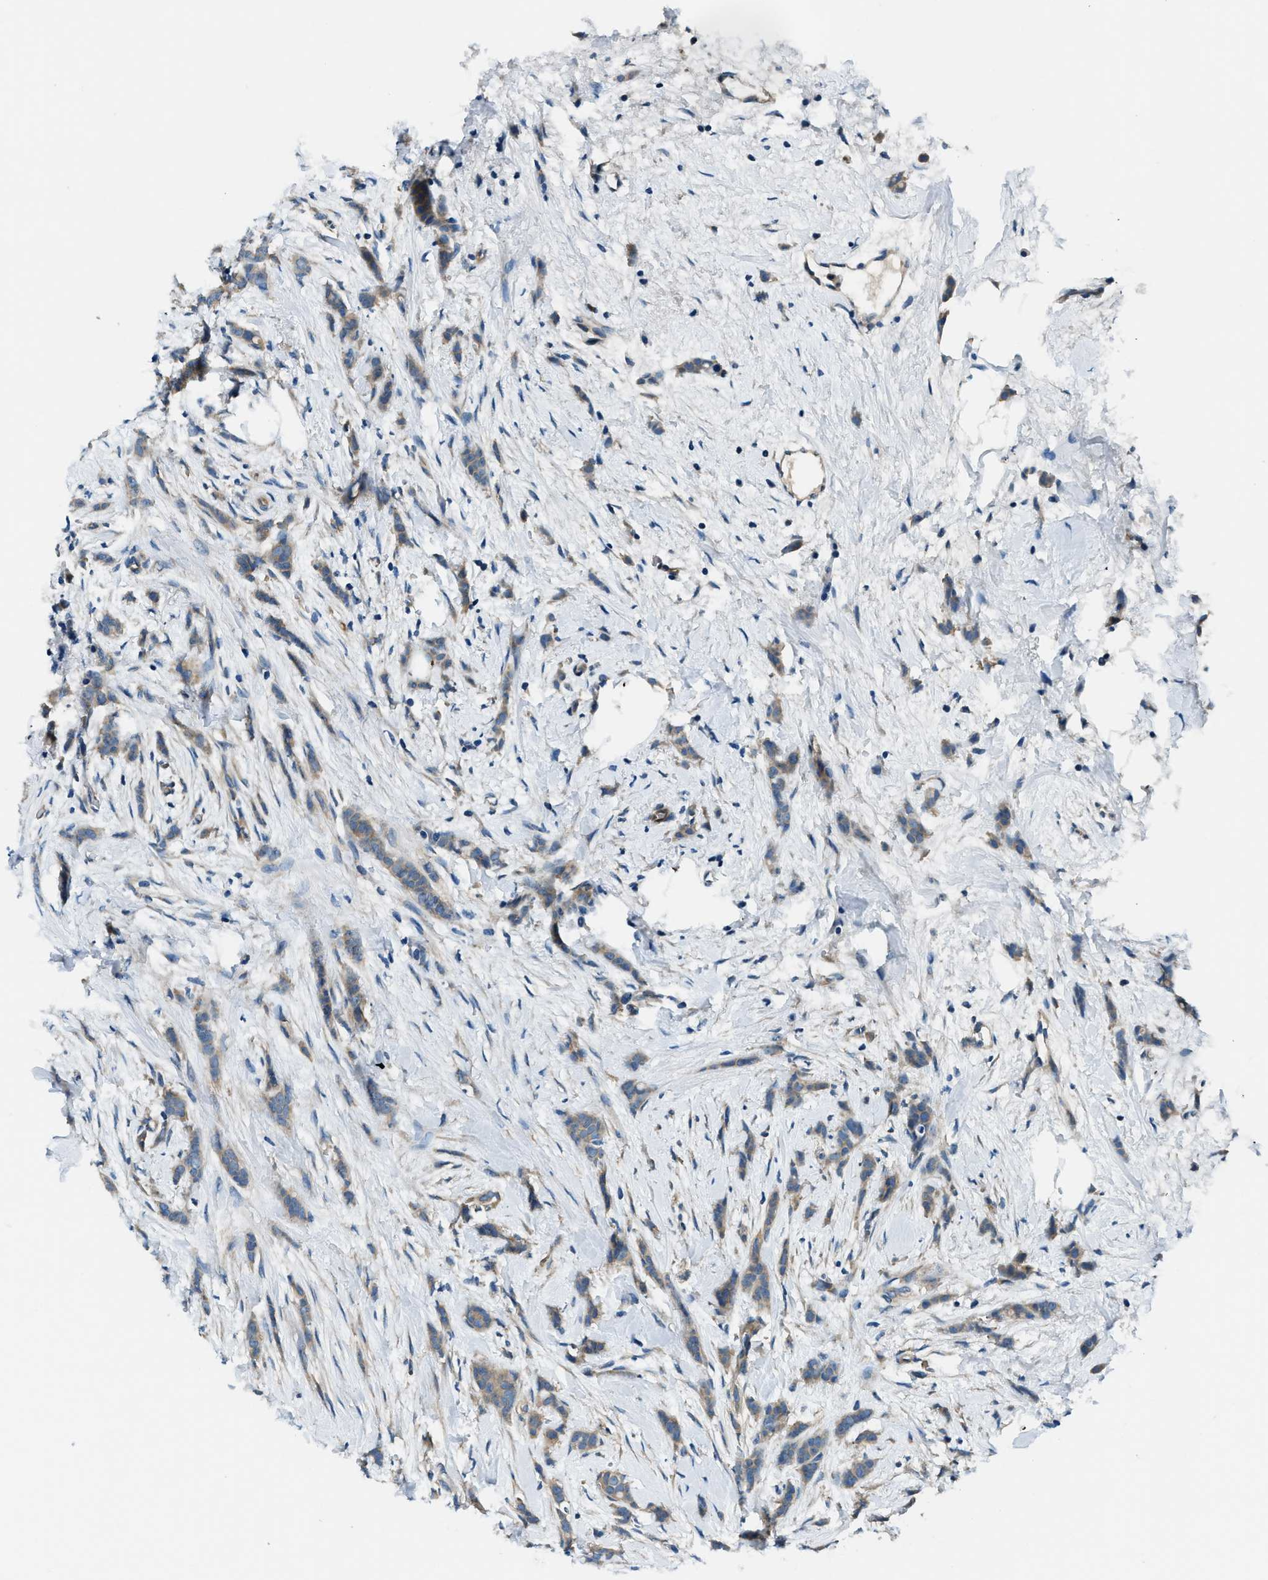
{"staining": {"intensity": "weak", "quantity": ">75%", "location": "cytoplasmic/membranous"}, "tissue": "breast cancer", "cell_type": "Tumor cells", "image_type": "cancer", "snomed": [{"axis": "morphology", "description": "Lobular carcinoma, in situ"}, {"axis": "morphology", "description": "Lobular carcinoma"}, {"axis": "topography", "description": "Breast"}], "caption": "Immunohistochemistry histopathology image of breast cancer (lobular carcinoma in situ) stained for a protein (brown), which reveals low levels of weak cytoplasmic/membranous staining in approximately >75% of tumor cells.", "gene": "SLC19A2", "patient": {"sex": "female", "age": 41}}